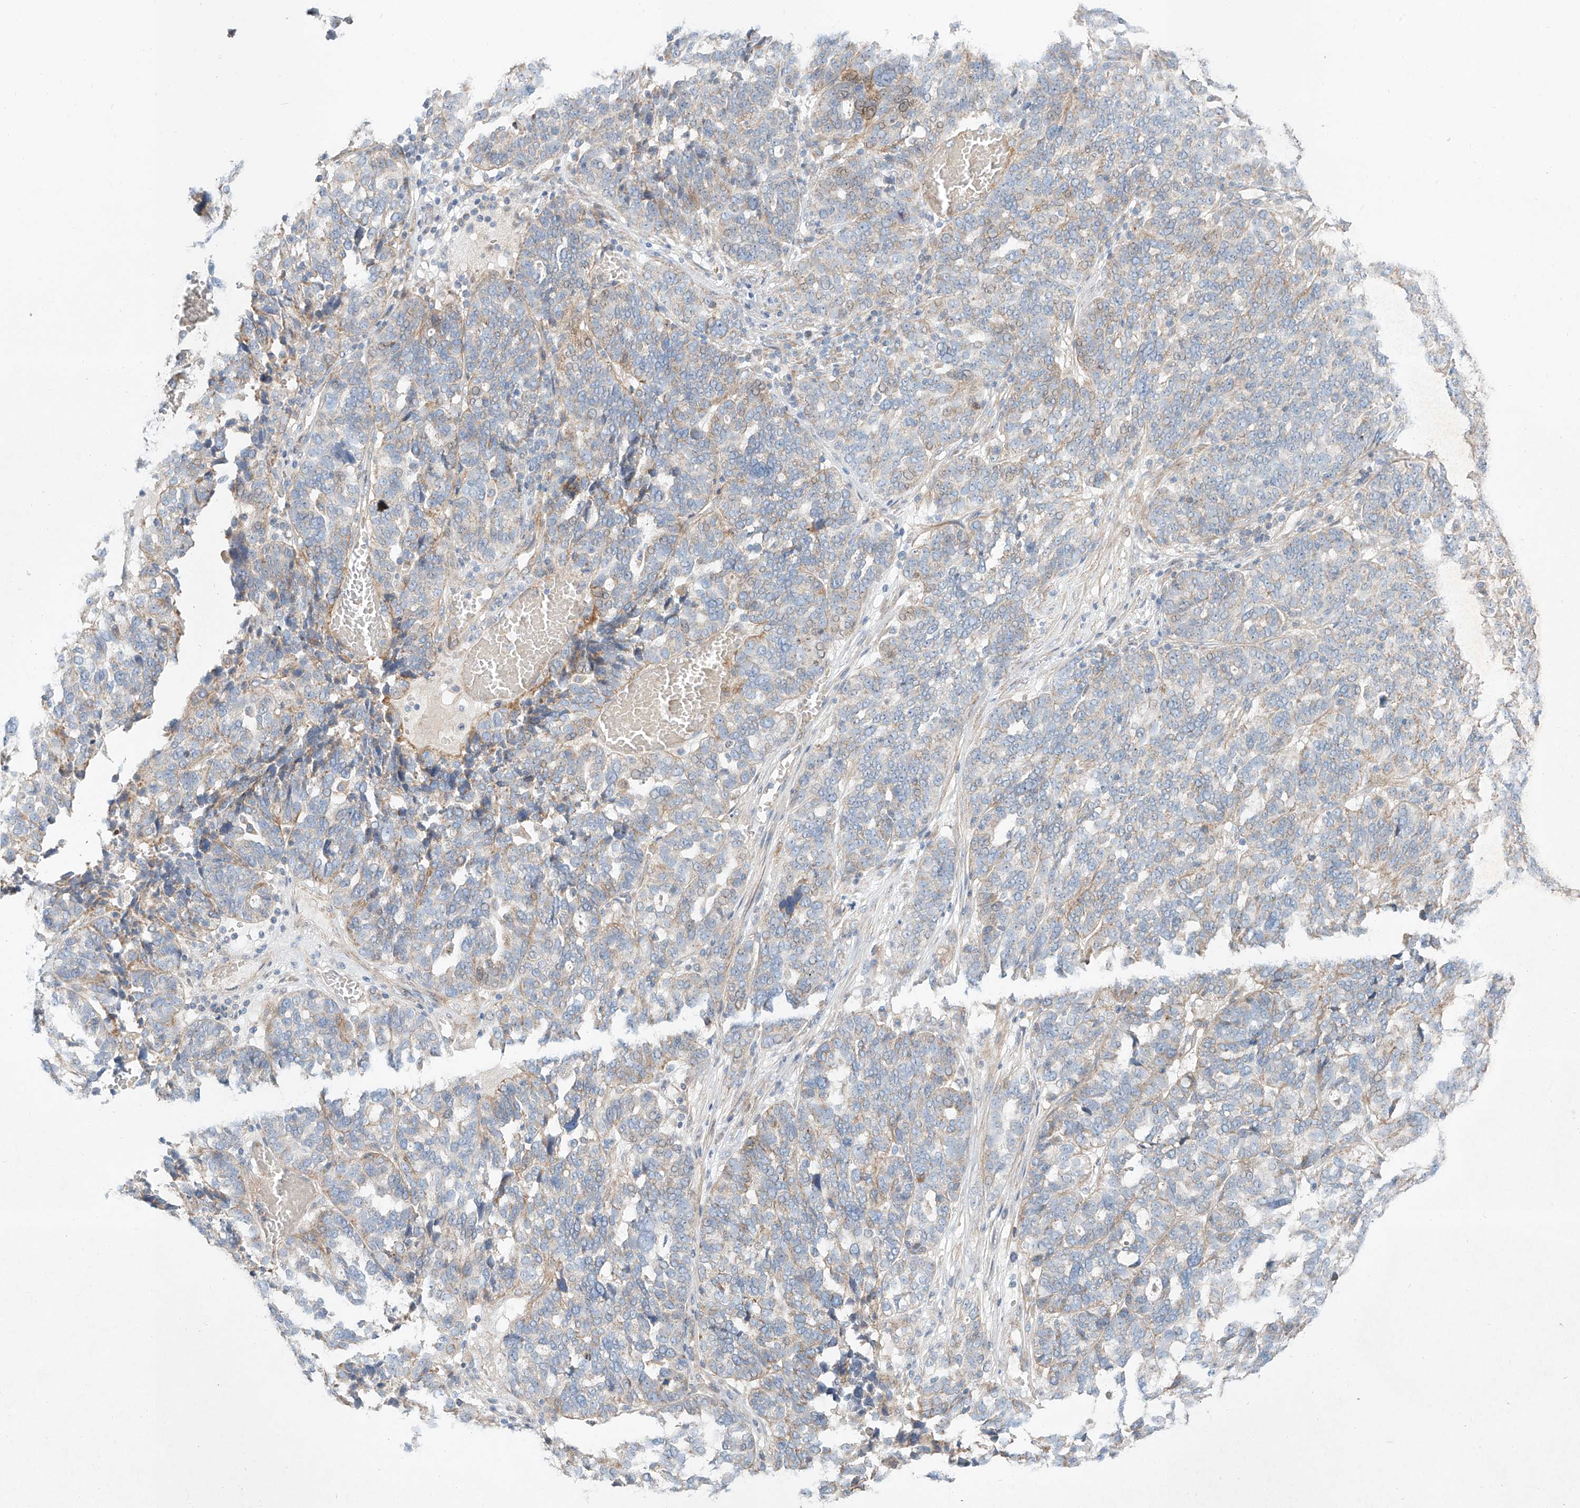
{"staining": {"intensity": "weak", "quantity": "<25%", "location": "cytoplasmic/membranous"}, "tissue": "ovarian cancer", "cell_type": "Tumor cells", "image_type": "cancer", "snomed": [{"axis": "morphology", "description": "Cystadenocarcinoma, serous, NOS"}, {"axis": "topography", "description": "Ovary"}], "caption": "Tumor cells are negative for brown protein staining in ovarian serous cystadenocarcinoma. Nuclei are stained in blue.", "gene": "AJM1", "patient": {"sex": "female", "age": 59}}